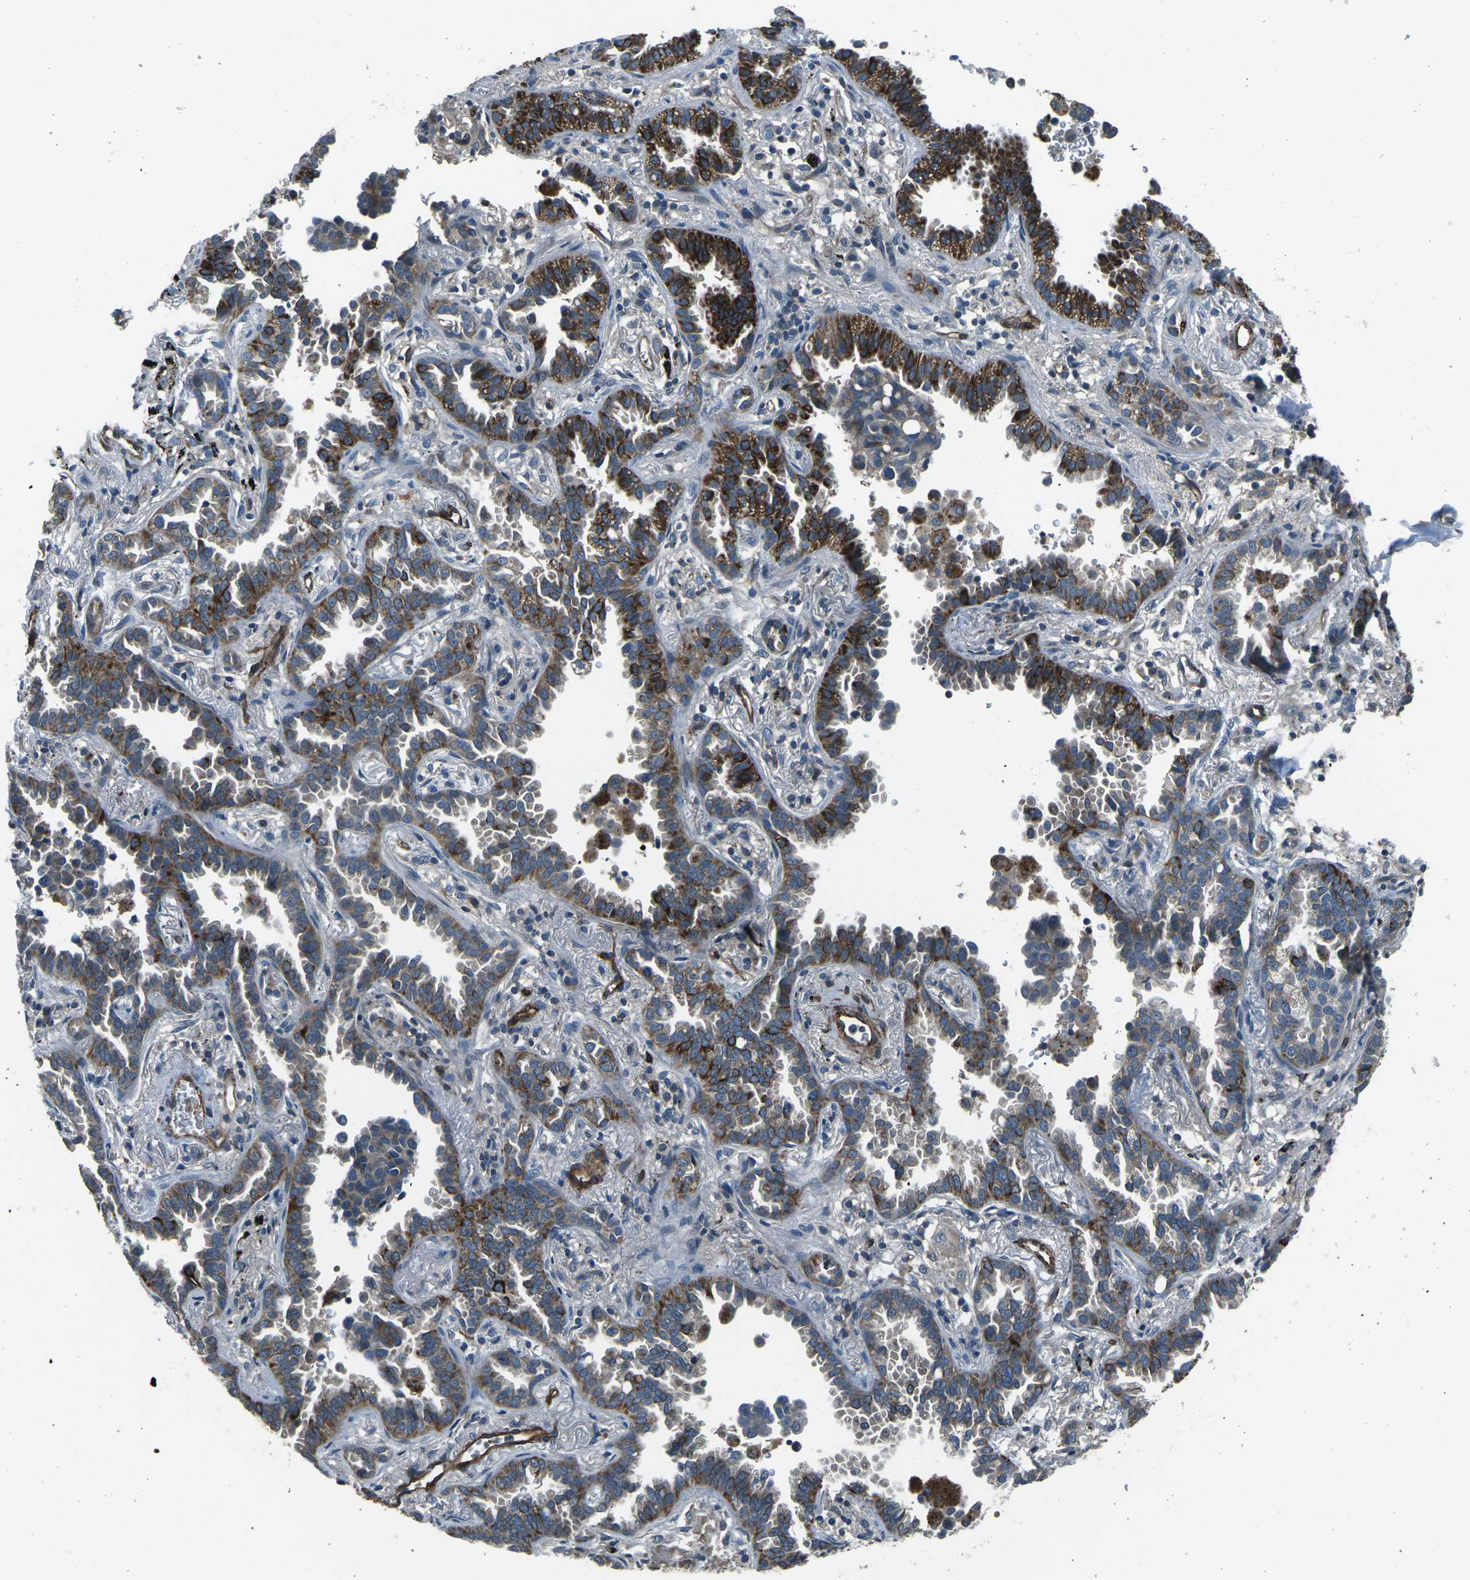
{"staining": {"intensity": "strong", "quantity": "25%-75%", "location": "cytoplasmic/membranous"}, "tissue": "lung cancer", "cell_type": "Tumor cells", "image_type": "cancer", "snomed": [{"axis": "morphology", "description": "Normal tissue, NOS"}, {"axis": "morphology", "description": "Adenocarcinoma, NOS"}, {"axis": "topography", "description": "Lung"}], "caption": "Strong cytoplasmic/membranous protein staining is identified in approximately 25%-75% of tumor cells in lung cancer (adenocarcinoma).", "gene": "AFAP1", "patient": {"sex": "male", "age": 59}}